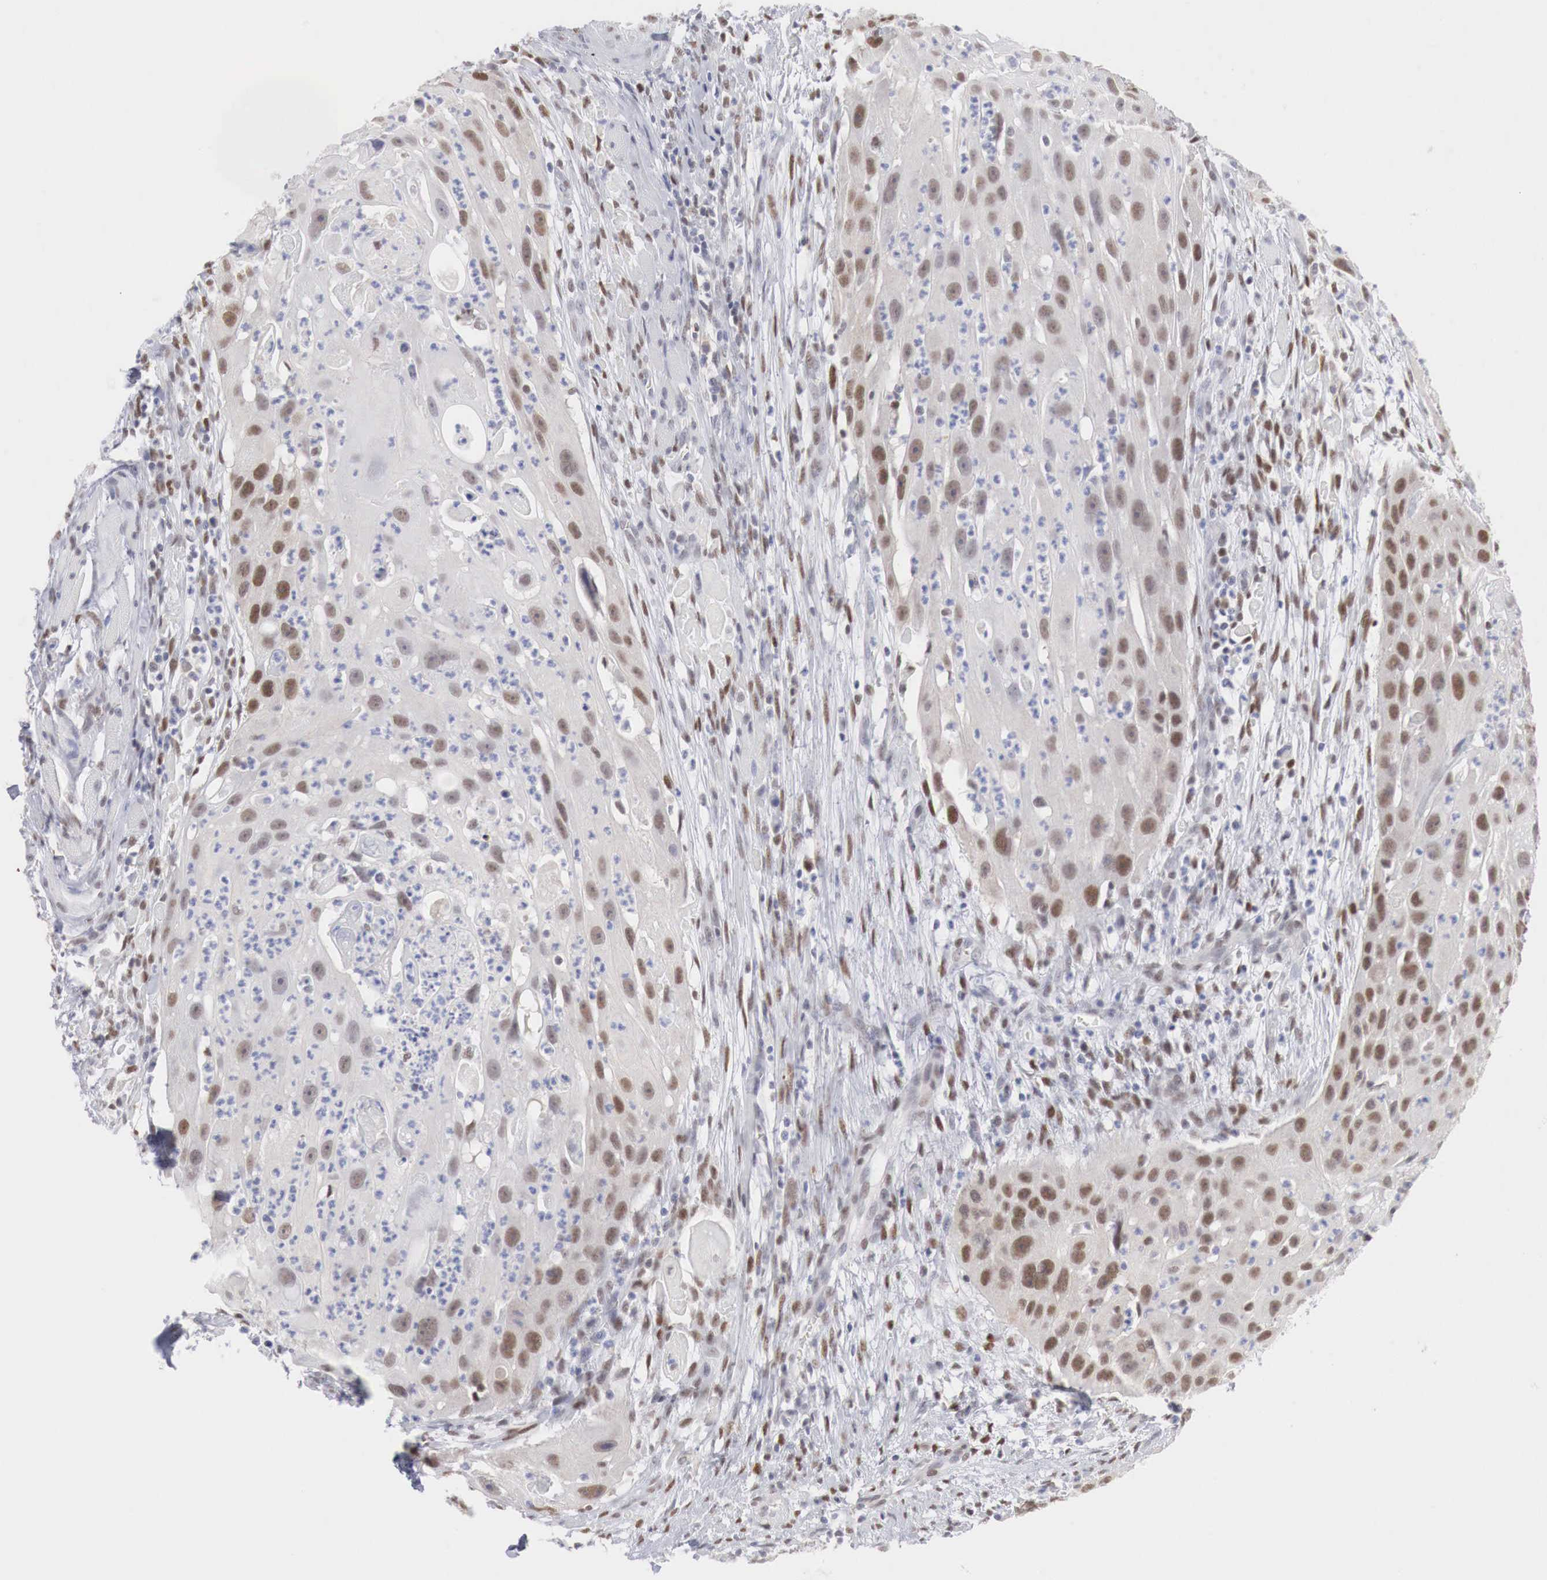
{"staining": {"intensity": "moderate", "quantity": ">75%", "location": "nuclear"}, "tissue": "head and neck cancer", "cell_type": "Tumor cells", "image_type": "cancer", "snomed": [{"axis": "morphology", "description": "Squamous cell carcinoma, NOS"}, {"axis": "topography", "description": "Head-Neck"}], "caption": "Immunohistochemical staining of human head and neck cancer exhibits medium levels of moderate nuclear protein positivity in approximately >75% of tumor cells. The staining was performed using DAB, with brown indicating positive protein expression. Nuclei are stained blue with hematoxylin.", "gene": "FOXP2", "patient": {"sex": "male", "age": 64}}